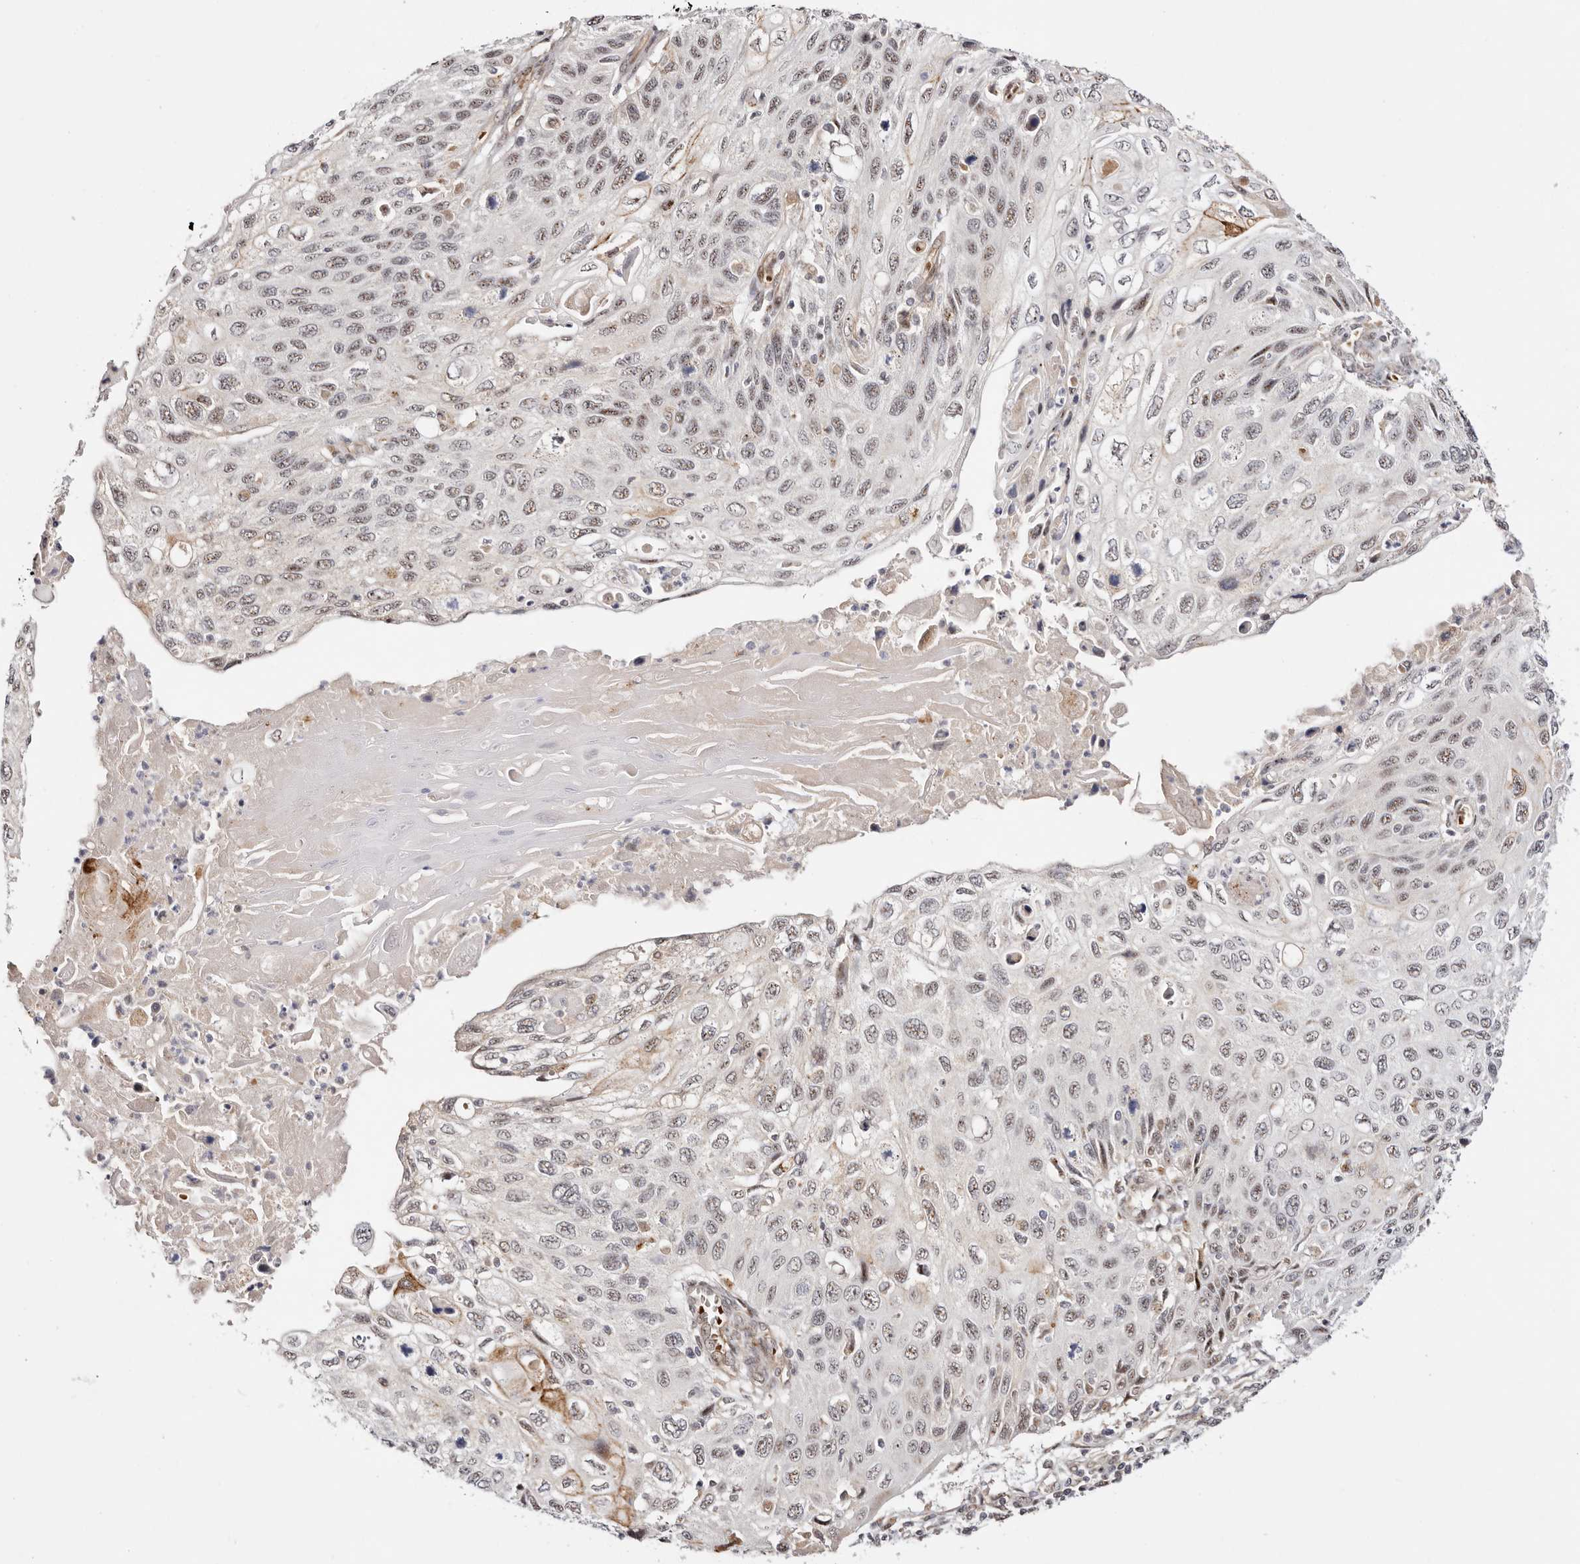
{"staining": {"intensity": "moderate", "quantity": "<25%", "location": "nuclear"}, "tissue": "cervical cancer", "cell_type": "Tumor cells", "image_type": "cancer", "snomed": [{"axis": "morphology", "description": "Squamous cell carcinoma, NOS"}, {"axis": "topography", "description": "Cervix"}], "caption": "IHC histopathology image of cervical squamous cell carcinoma stained for a protein (brown), which exhibits low levels of moderate nuclear expression in about <25% of tumor cells.", "gene": "WRN", "patient": {"sex": "female", "age": 70}}